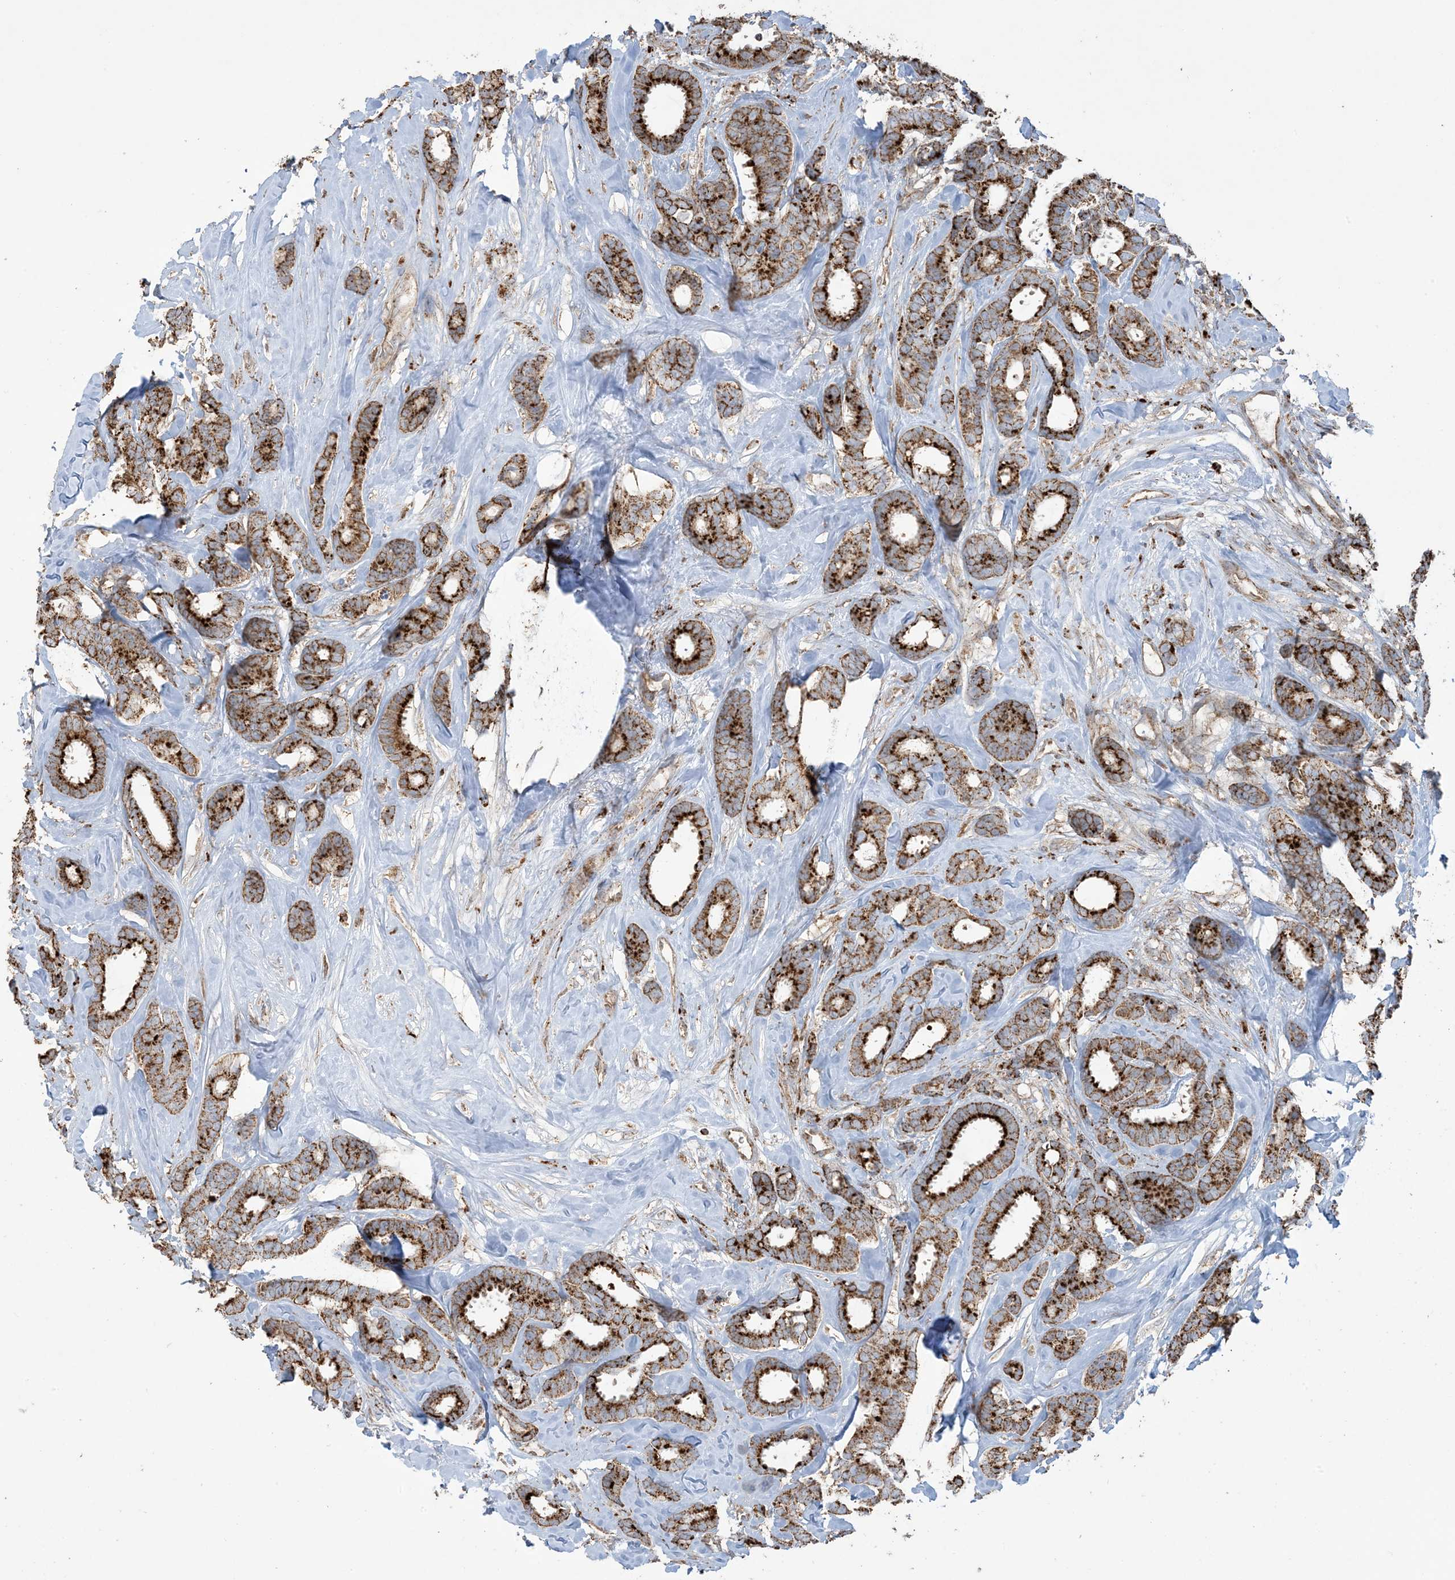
{"staining": {"intensity": "strong", "quantity": ">75%", "location": "cytoplasmic/membranous"}, "tissue": "breast cancer", "cell_type": "Tumor cells", "image_type": "cancer", "snomed": [{"axis": "morphology", "description": "Duct carcinoma"}, {"axis": "topography", "description": "Breast"}], "caption": "DAB immunohistochemical staining of human breast cancer reveals strong cytoplasmic/membranous protein positivity in about >75% of tumor cells. The protein is stained brown, and the nuclei are stained in blue (DAB (3,3'-diaminobenzidine) IHC with brightfield microscopy, high magnification).", "gene": "AGA", "patient": {"sex": "female", "age": 87}}